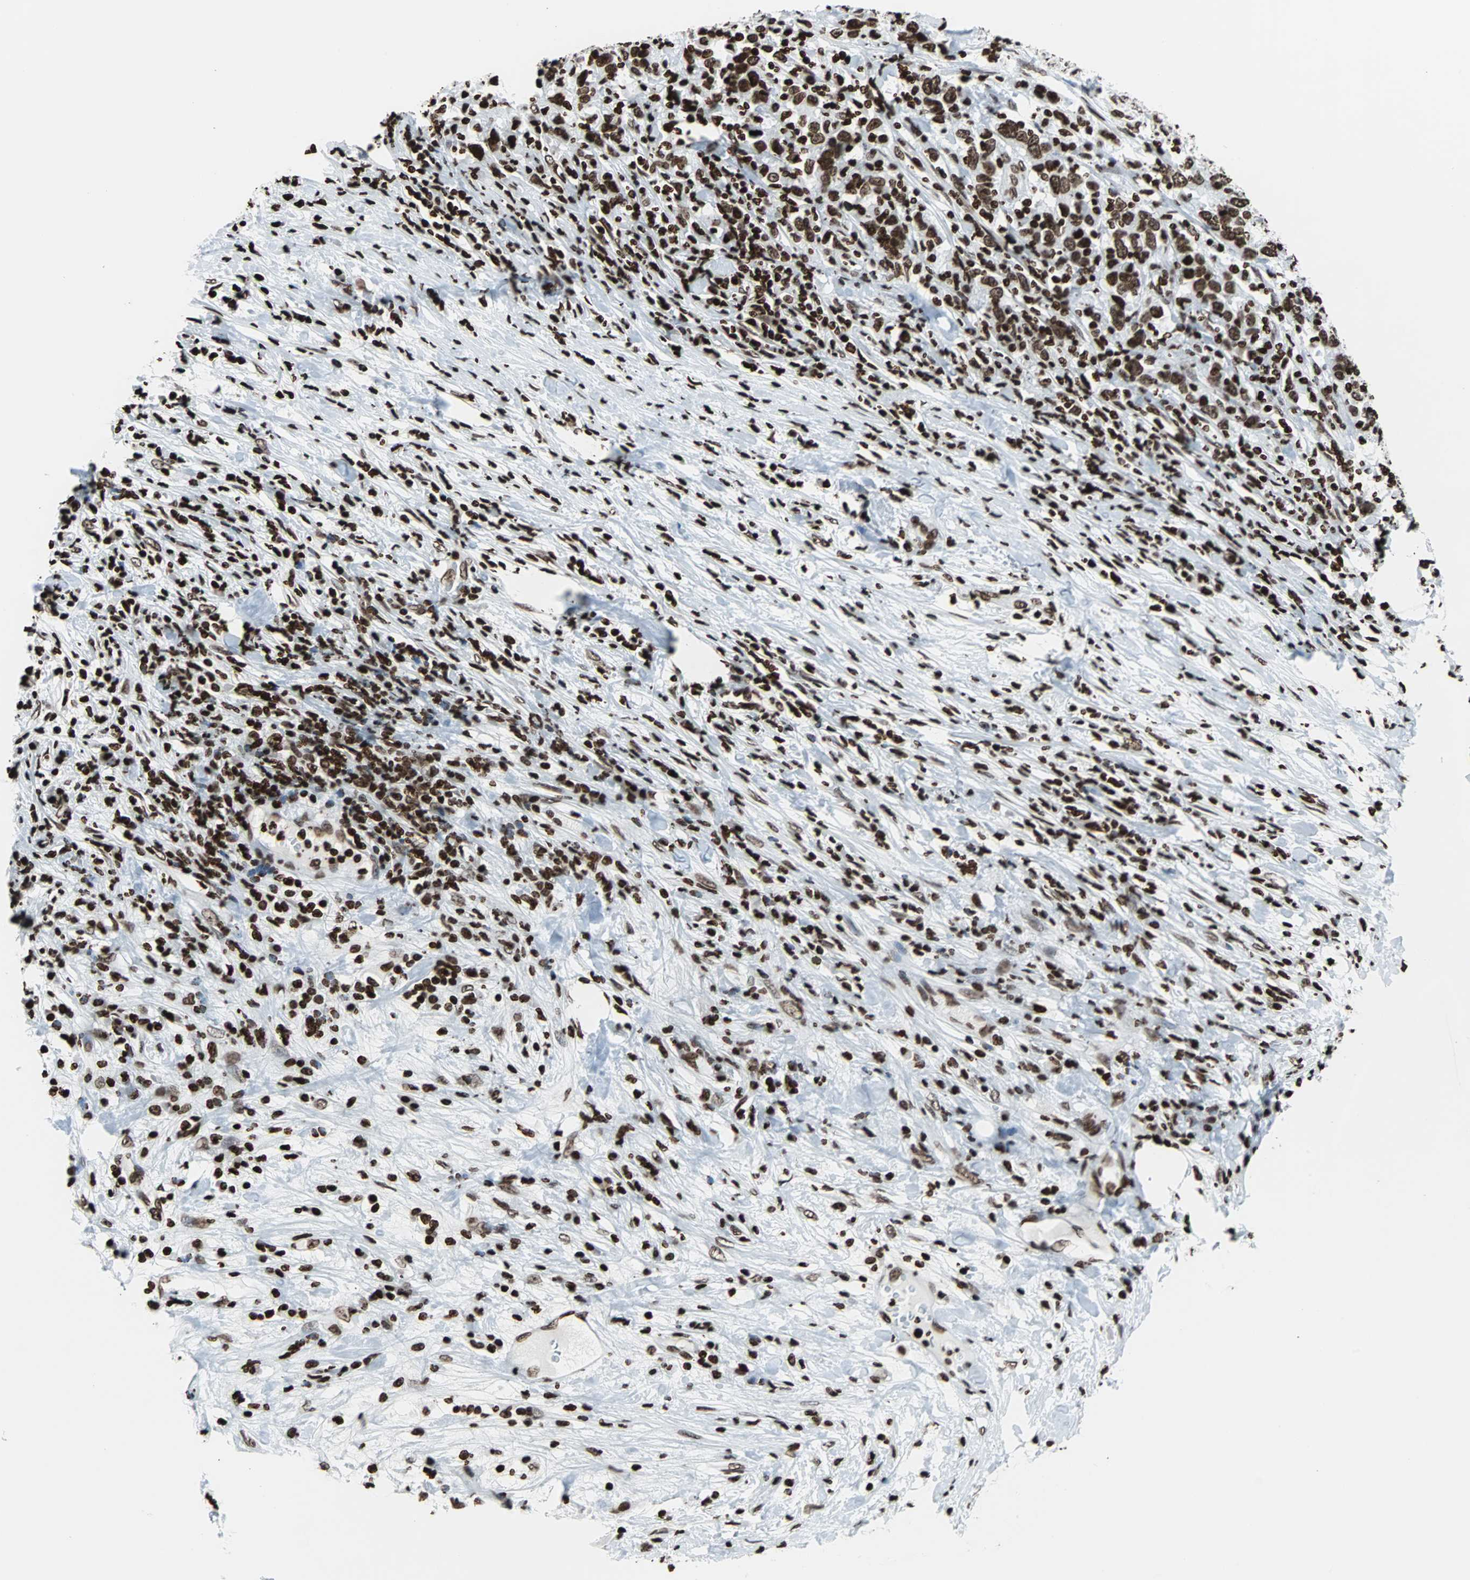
{"staining": {"intensity": "strong", "quantity": ">75%", "location": "nuclear"}, "tissue": "urothelial cancer", "cell_type": "Tumor cells", "image_type": "cancer", "snomed": [{"axis": "morphology", "description": "Urothelial carcinoma, High grade"}, {"axis": "topography", "description": "Urinary bladder"}], "caption": "A histopathology image showing strong nuclear staining in approximately >75% of tumor cells in urothelial cancer, as visualized by brown immunohistochemical staining.", "gene": "H2BC18", "patient": {"sex": "male", "age": 61}}